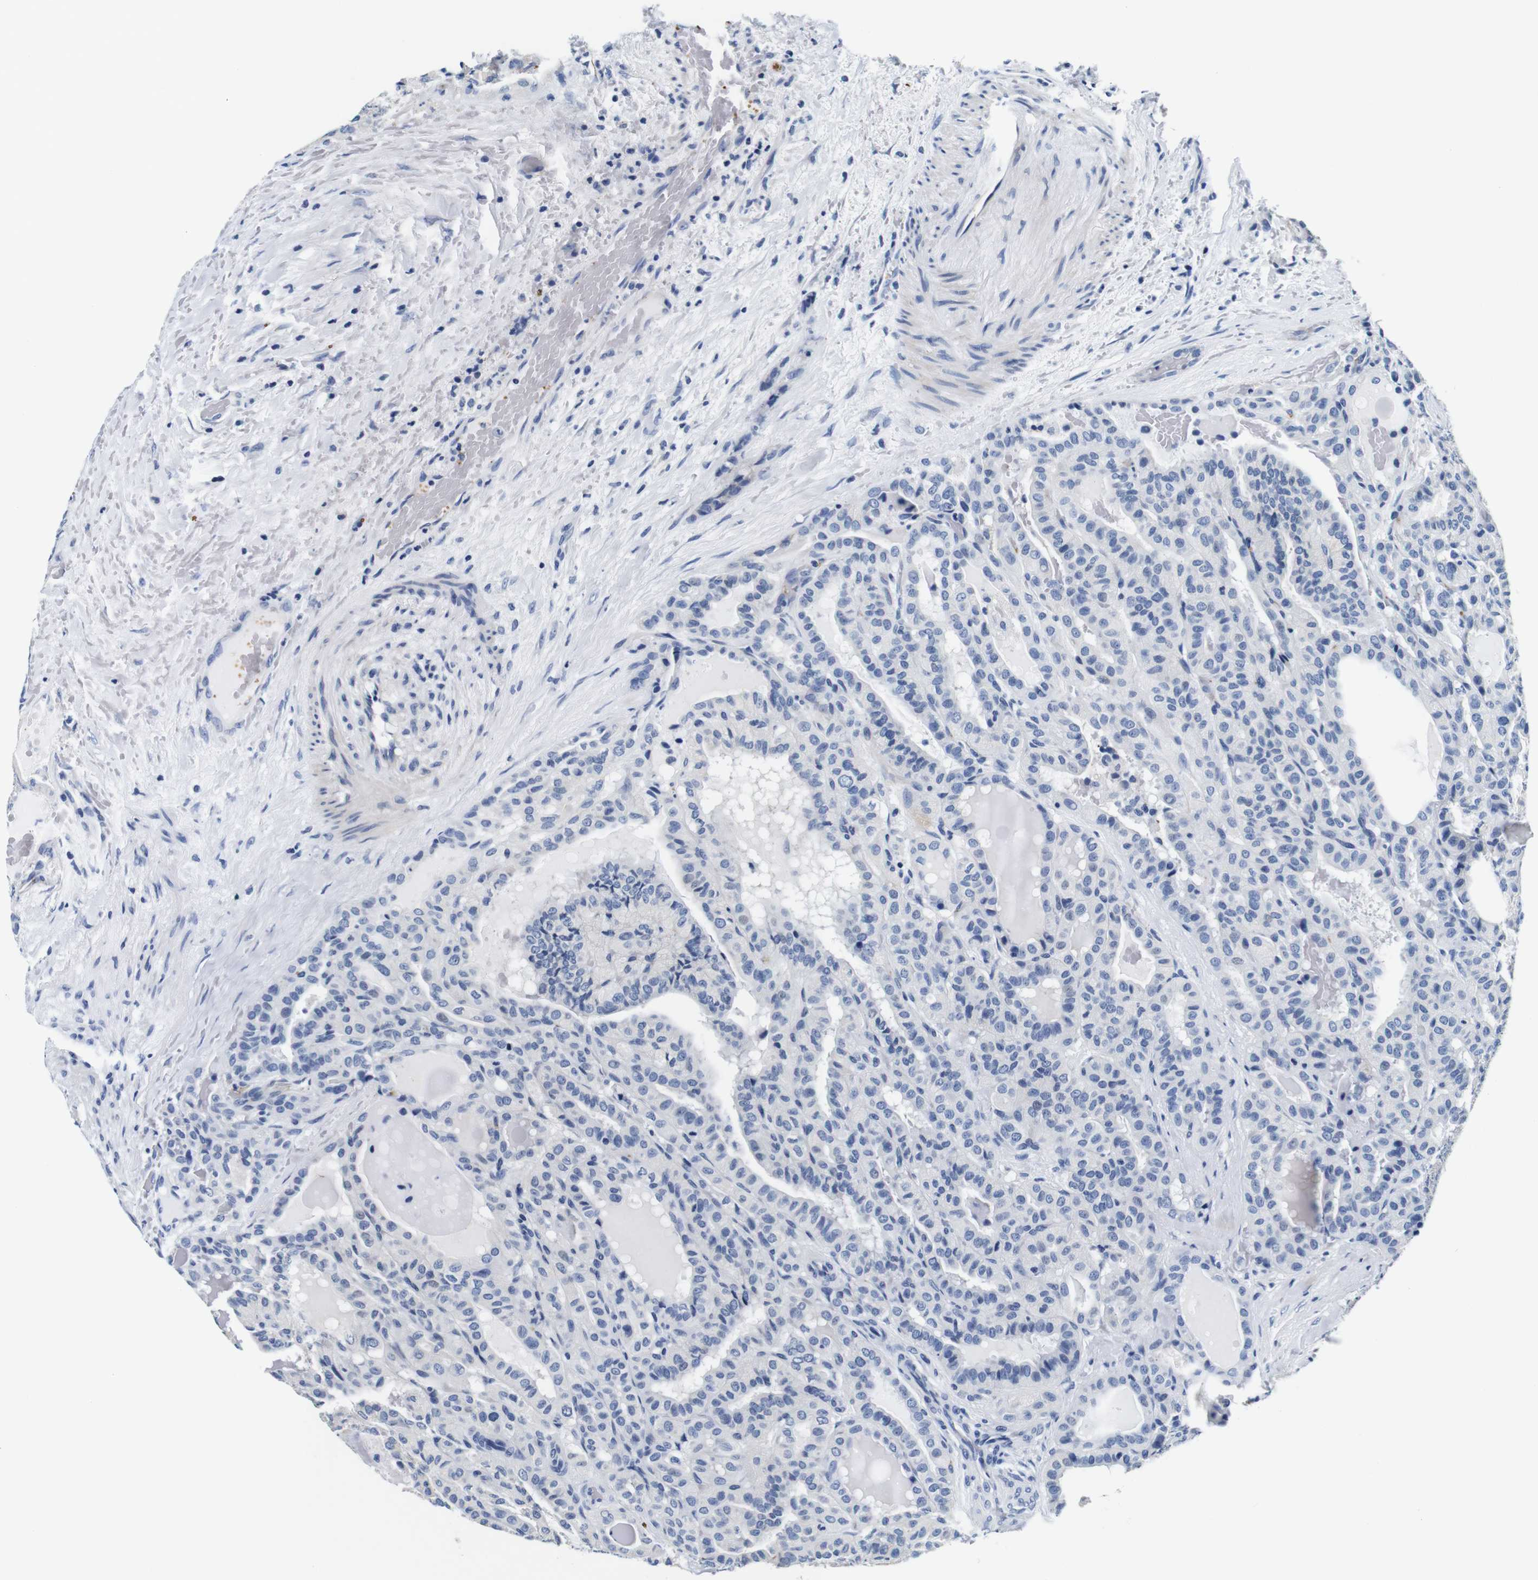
{"staining": {"intensity": "negative", "quantity": "none", "location": "none"}, "tissue": "thyroid cancer", "cell_type": "Tumor cells", "image_type": "cancer", "snomed": [{"axis": "morphology", "description": "Papillary adenocarcinoma, NOS"}, {"axis": "topography", "description": "Thyroid gland"}], "caption": "High magnification brightfield microscopy of thyroid papillary adenocarcinoma stained with DAB (brown) and counterstained with hematoxylin (blue): tumor cells show no significant expression.", "gene": "GP1BA", "patient": {"sex": "male", "age": 77}}